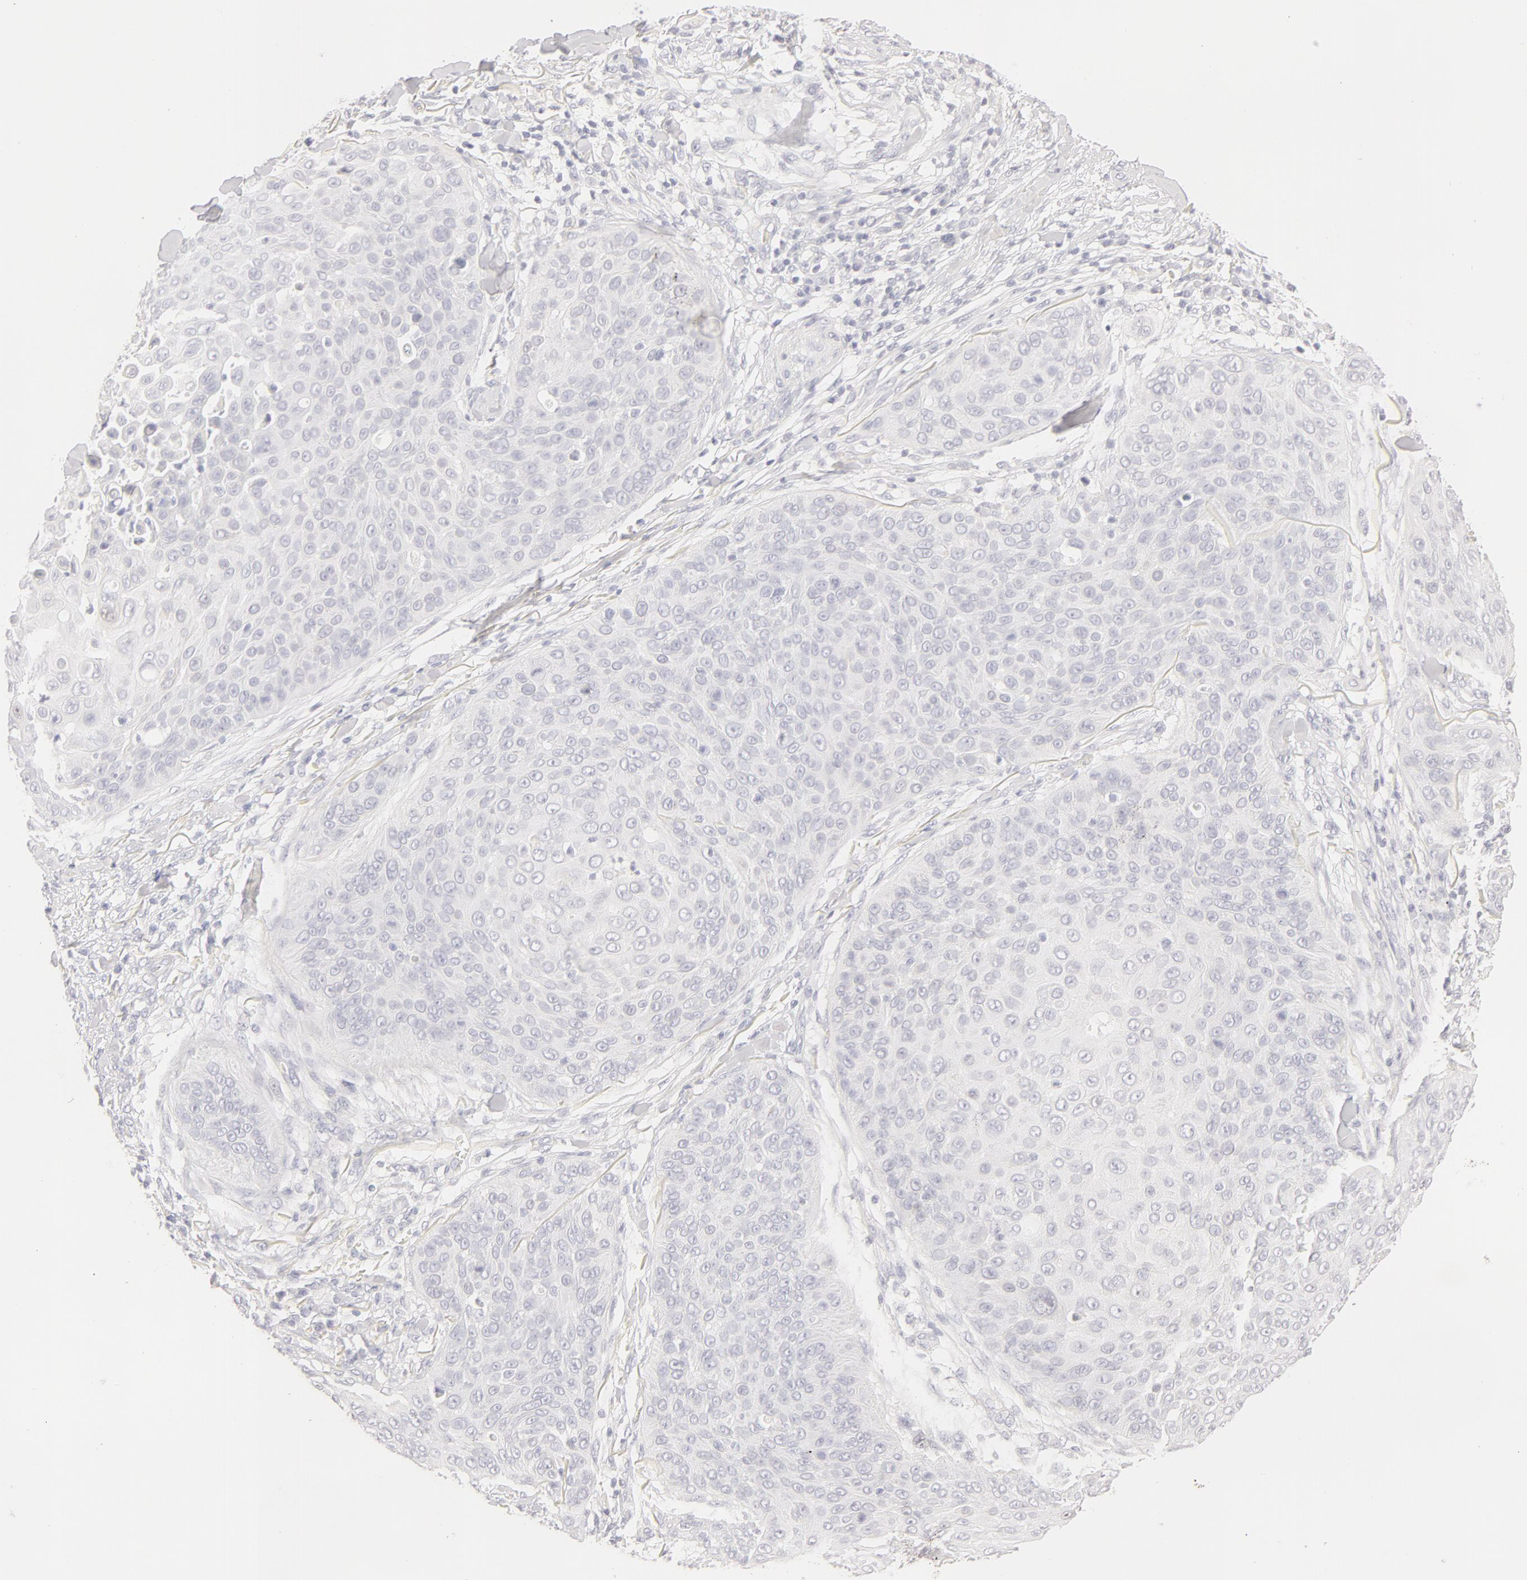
{"staining": {"intensity": "negative", "quantity": "none", "location": "none"}, "tissue": "skin cancer", "cell_type": "Tumor cells", "image_type": "cancer", "snomed": [{"axis": "morphology", "description": "Squamous cell carcinoma, NOS"}, {"axis": "topography", "description": "Skin"}], "caption": "There is no significant expression in tumor cells of skin cancer (squamous cell carcinoma).", "gene": "LGALS7B", "patient": {"sex": "male", "age": 82}}